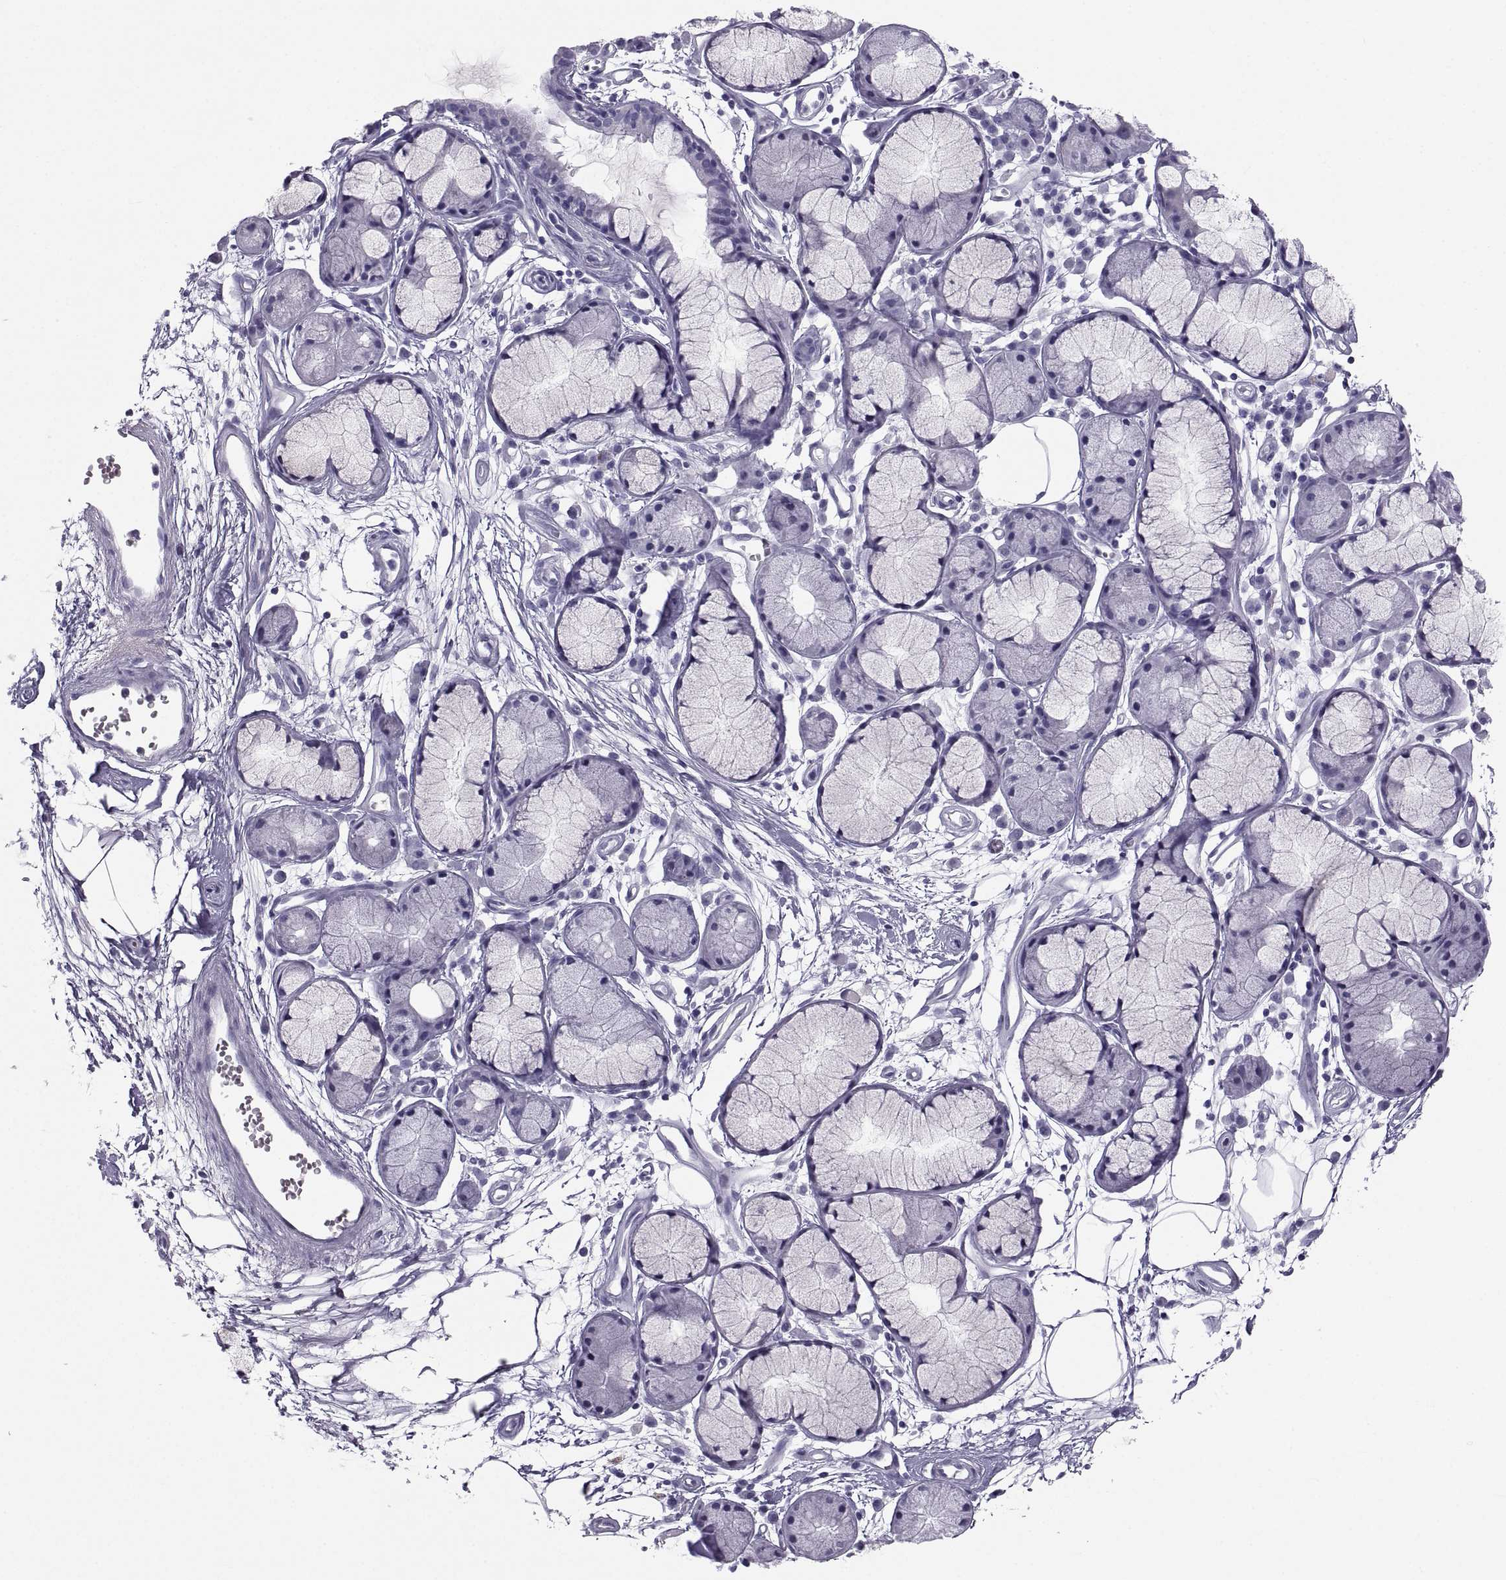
{"staining": {"intensity": "negative", "quantity": "none", "location": "none"}, "tissue": "adipose tissue", "cell_type": "Adipocytes", "image_type": "normal", "snomed": [{"axis": "morphology", "description": "Normal tissue, NOS"}, {"axis": "morphology", "description": "Squamous cell carcinoma, NOS"}, {"axis": "topography", "description": "Cartilage tissue"}, {"axis": "topography", "description": "Lung"}], "caption": "IHC of normal human adipose tissue reveals no positivity in adipocytes.", "gene": "PCSK1N", "patient": {"sex": "male", "age": 66}}